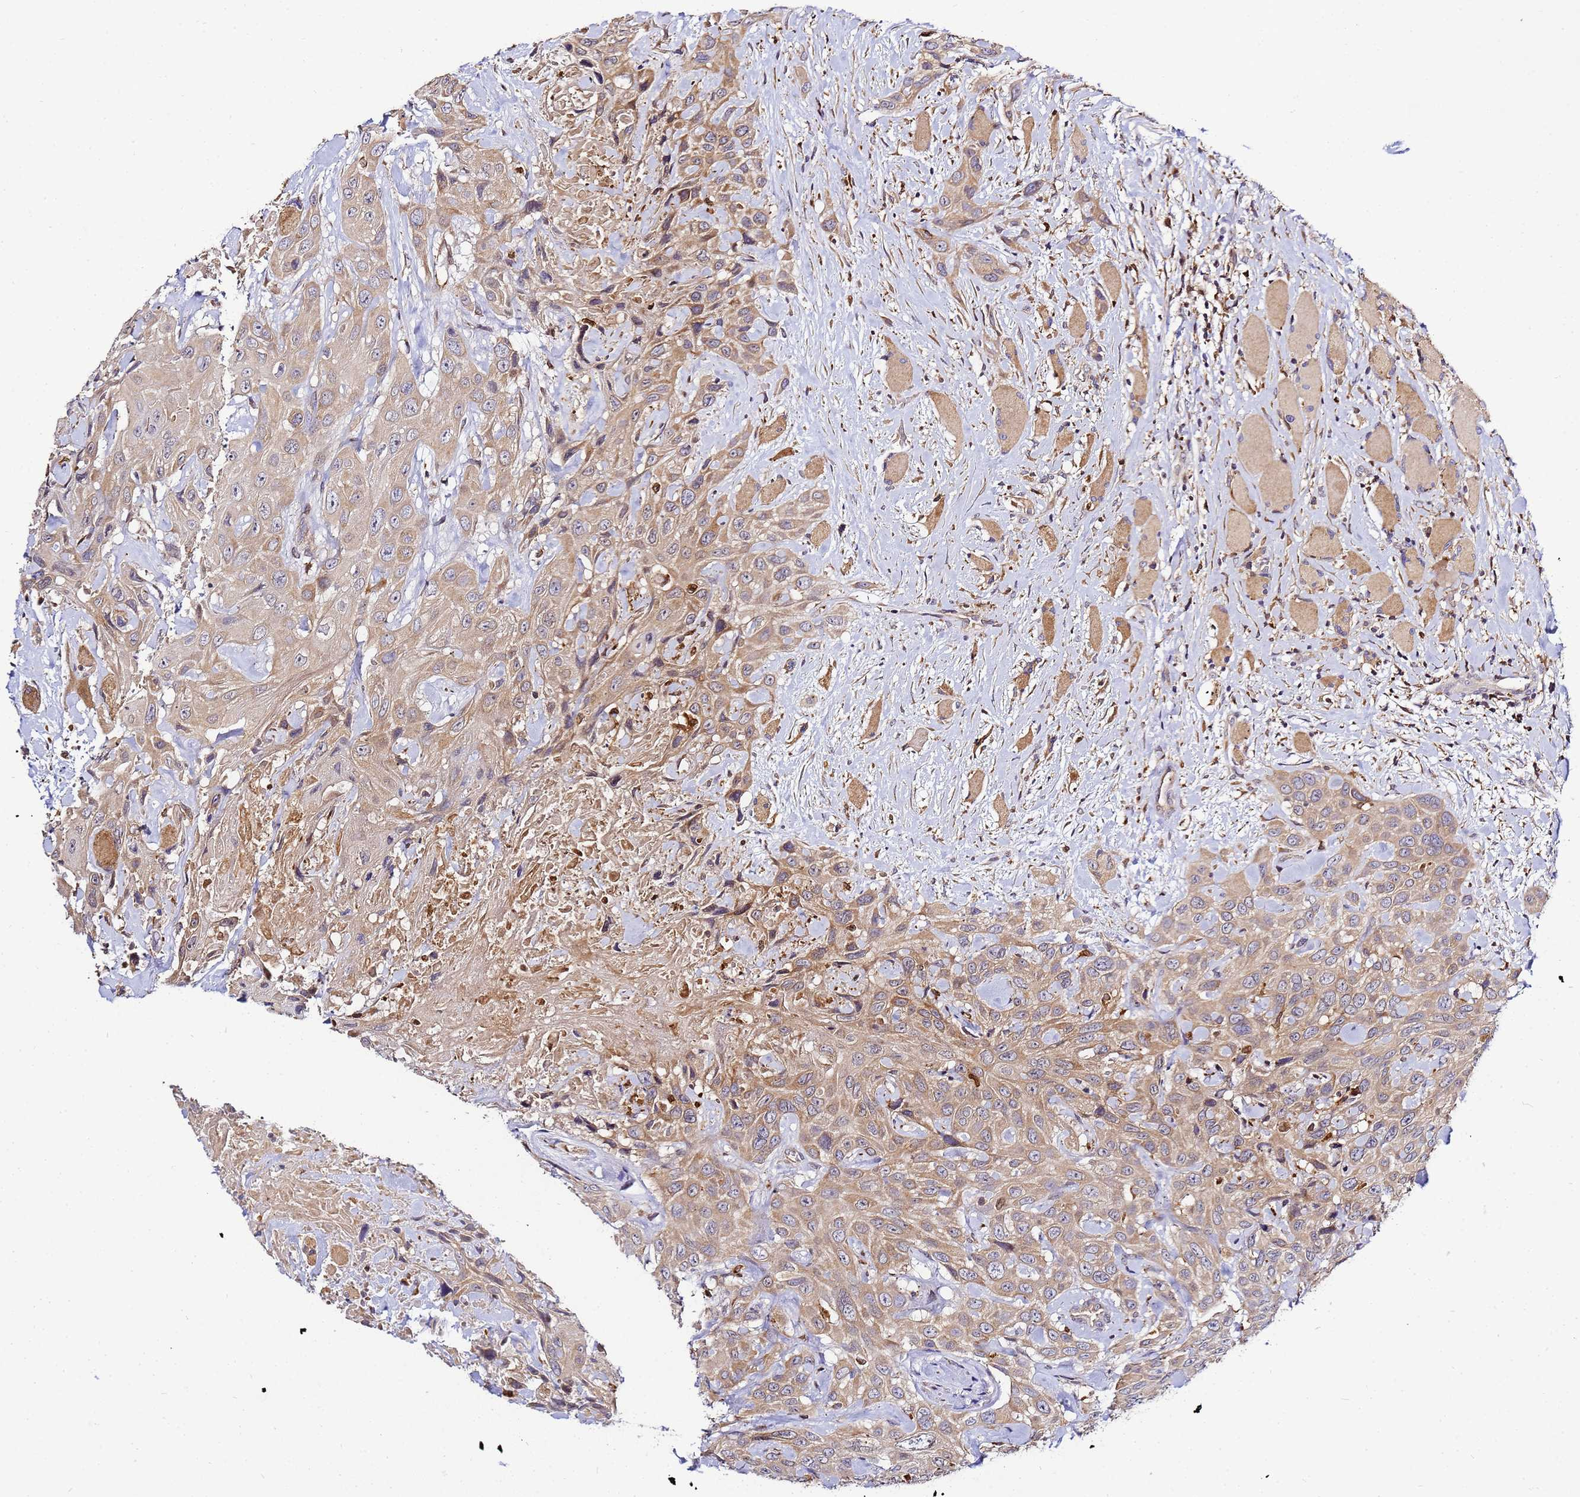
{"staining": {"intensity": "moderate", "quantity": ">75%", "location": "cytoplasmic/membranous"}, "tissue": "head and neck cancer", "cell_type": "Tumor cells", "image_type": "cancer", "snomed": [{"axis": "morphology", "description": "Squamous cell carcinoma, NOS"}, {"axis": "topography", "description": "Head-Neck"}], "caption": "Head and neck squamous cell carcinoma was stained to show a protein in brown. There is medium levels of moderate cytoplasmic/membranous expression in approximately >75% of tumor cells.", "gene": "ADPGK", "patient": {"sex": "male", "age": 81}}